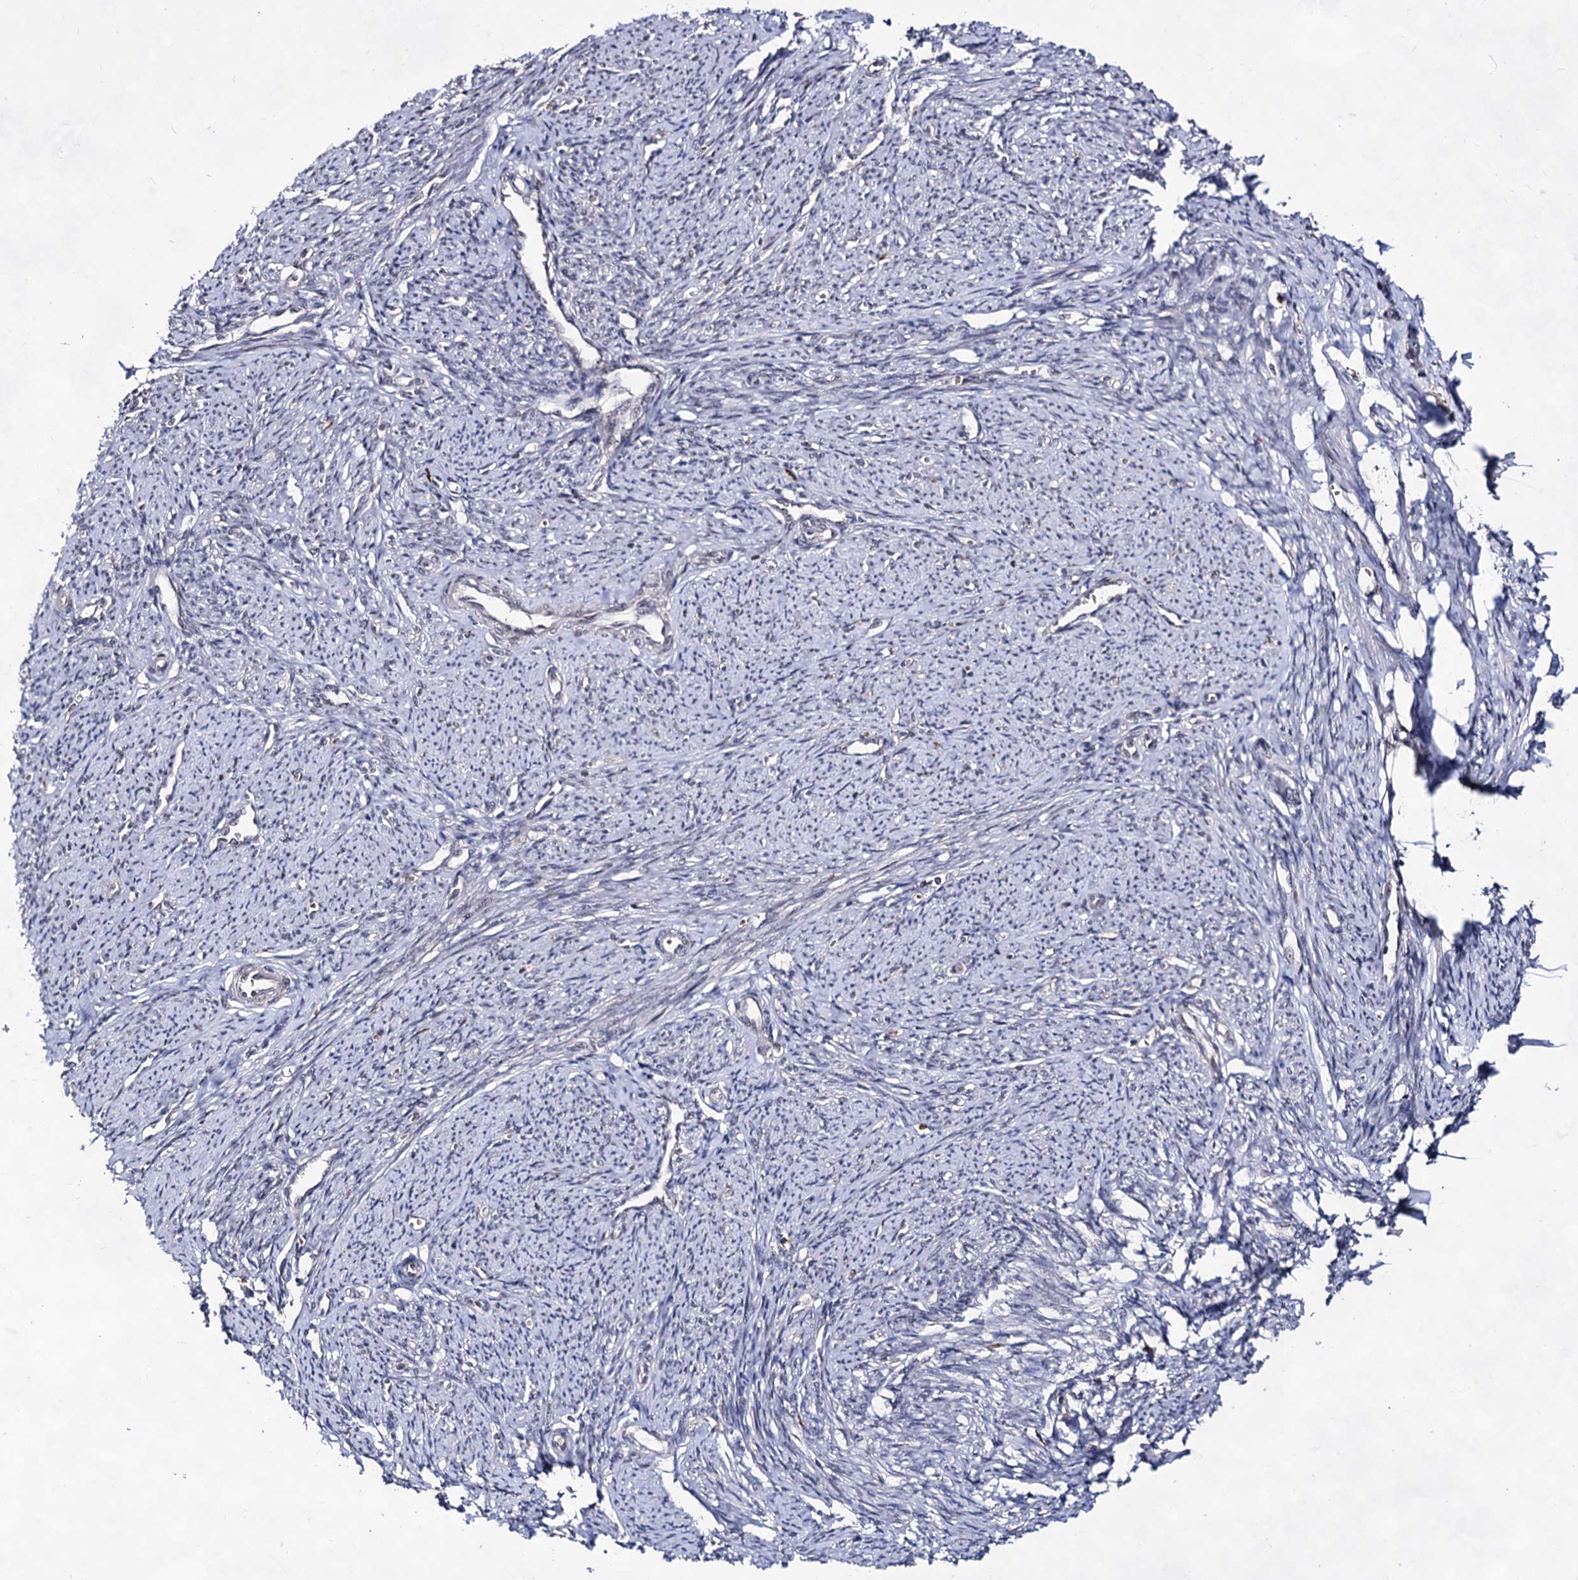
{"staining": {"intensity": "moderate", "quantity": "25%-75%", "location": "nuclear"}, "tissue": "smooth muscle", "cell_type": "Smooth muscle cells", "image_type": "normal", "snomed": [{"axis": "morphology", "description": "Normal tissue, NOS"}, {"axis": "topography", "description": "Smooth muscle"}, {"axis": "topography", "description": "Uterus"}], "caption": "Brown immunohistochemical staining in unremarkable smooth muscle reveals moderate nuclear expression in about 25%-75% of smooth muscle cells. (DAB (3,3'-diaminobenzidine) IHC, brown staining for protein, blue staining for nuclei).", "gene": "EXOSC10", "patient": {"sex": "female", "age": 59}}